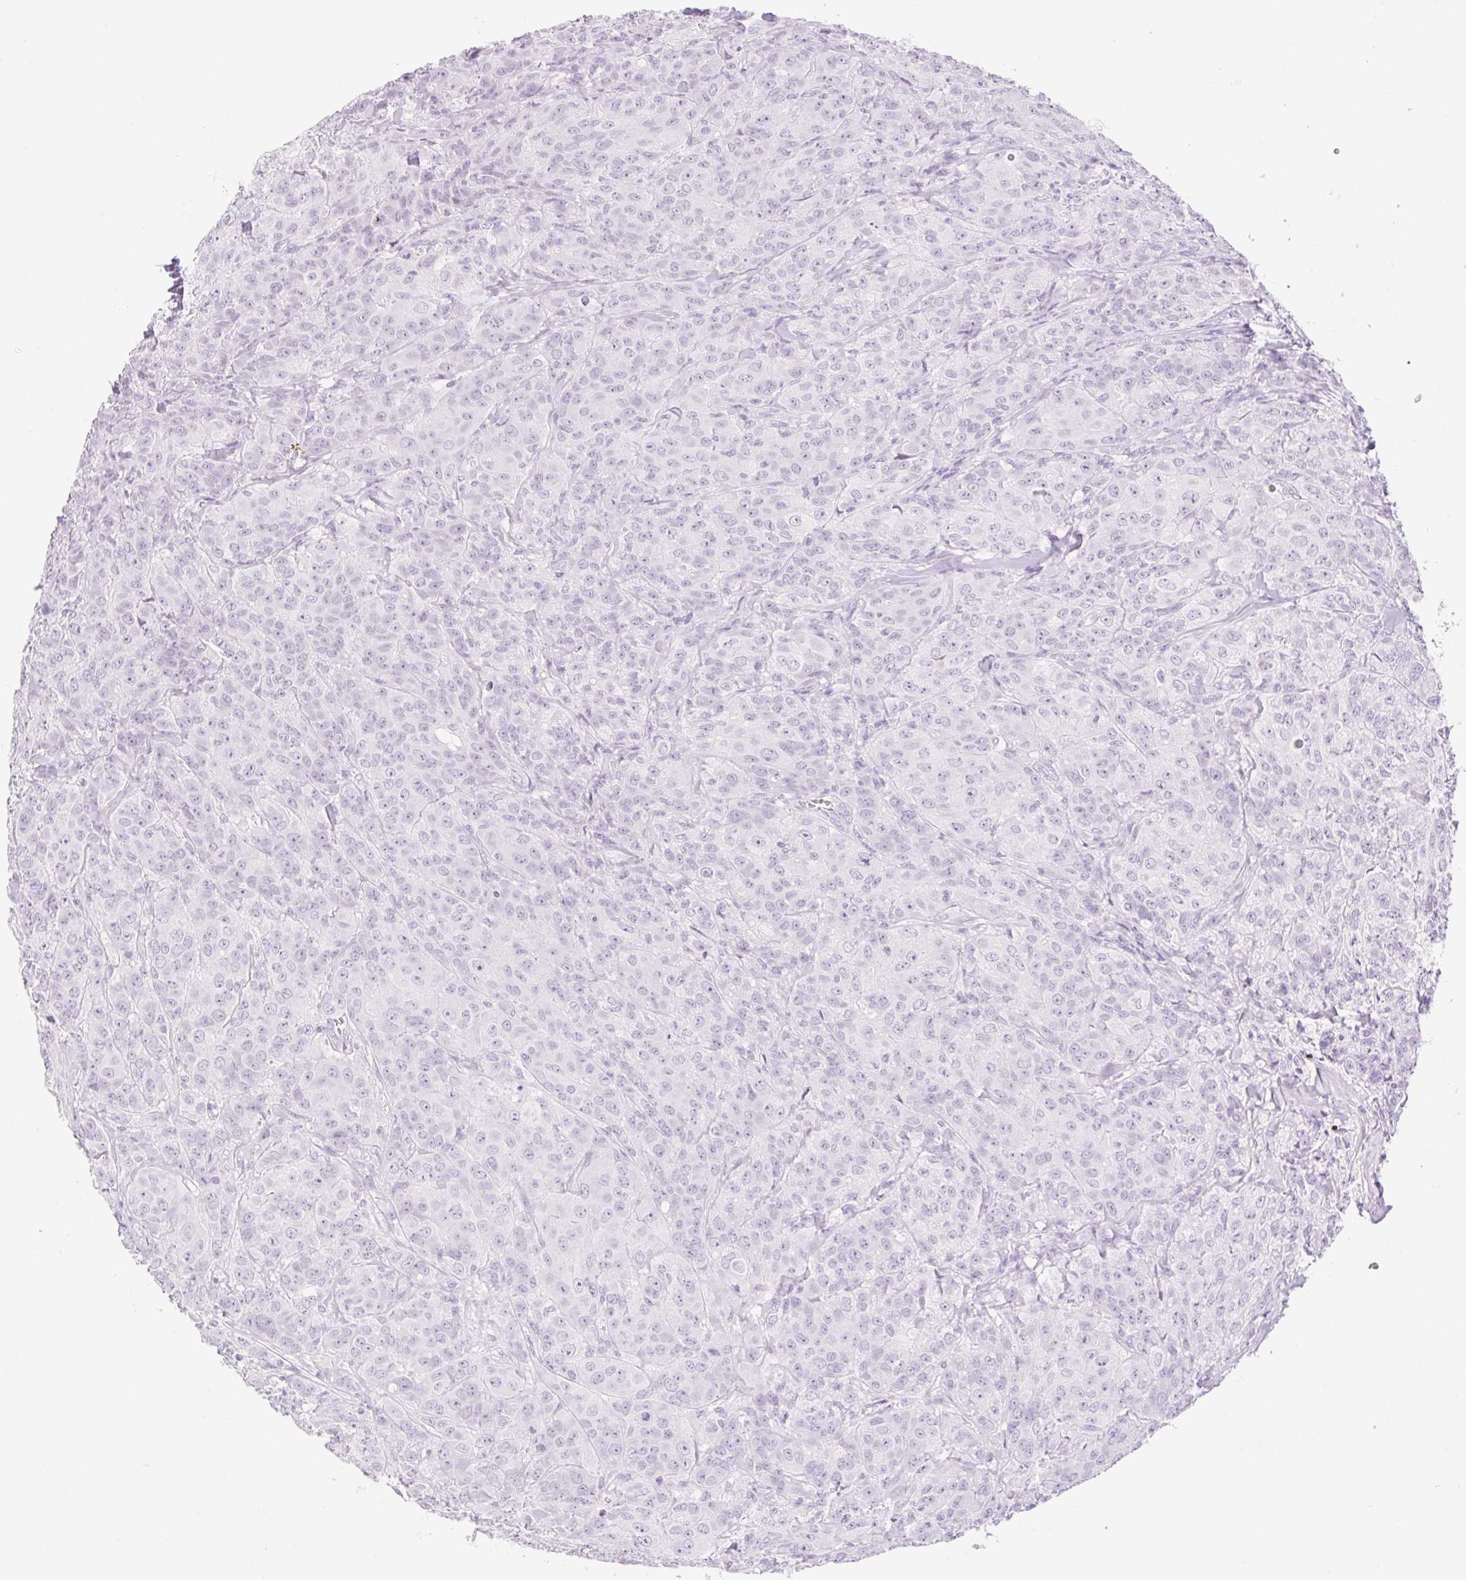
{"staining": {"intensity": "negative", "quantity": "none", "location": "none"}, "tissue": "breast cancer", "cell_type": "Tumor cells", "image_type": "cancer", "snomed": [{"axis": "morphology", "description": "Normal tissue, NOS"}, {"axis": "morphology", "description": "Duct carcinoma"}, {"axis": "topography", "description": "Breast"}], "caption": "High power microscopy photomicrograph of an immunohistochemistry (IHC) micrograph of breast cancer (intraductal carcinoma), revealing no significant staining in tumor cells.", "gene": "SP140L", "patient": {"sex": "female", "age": 43}}